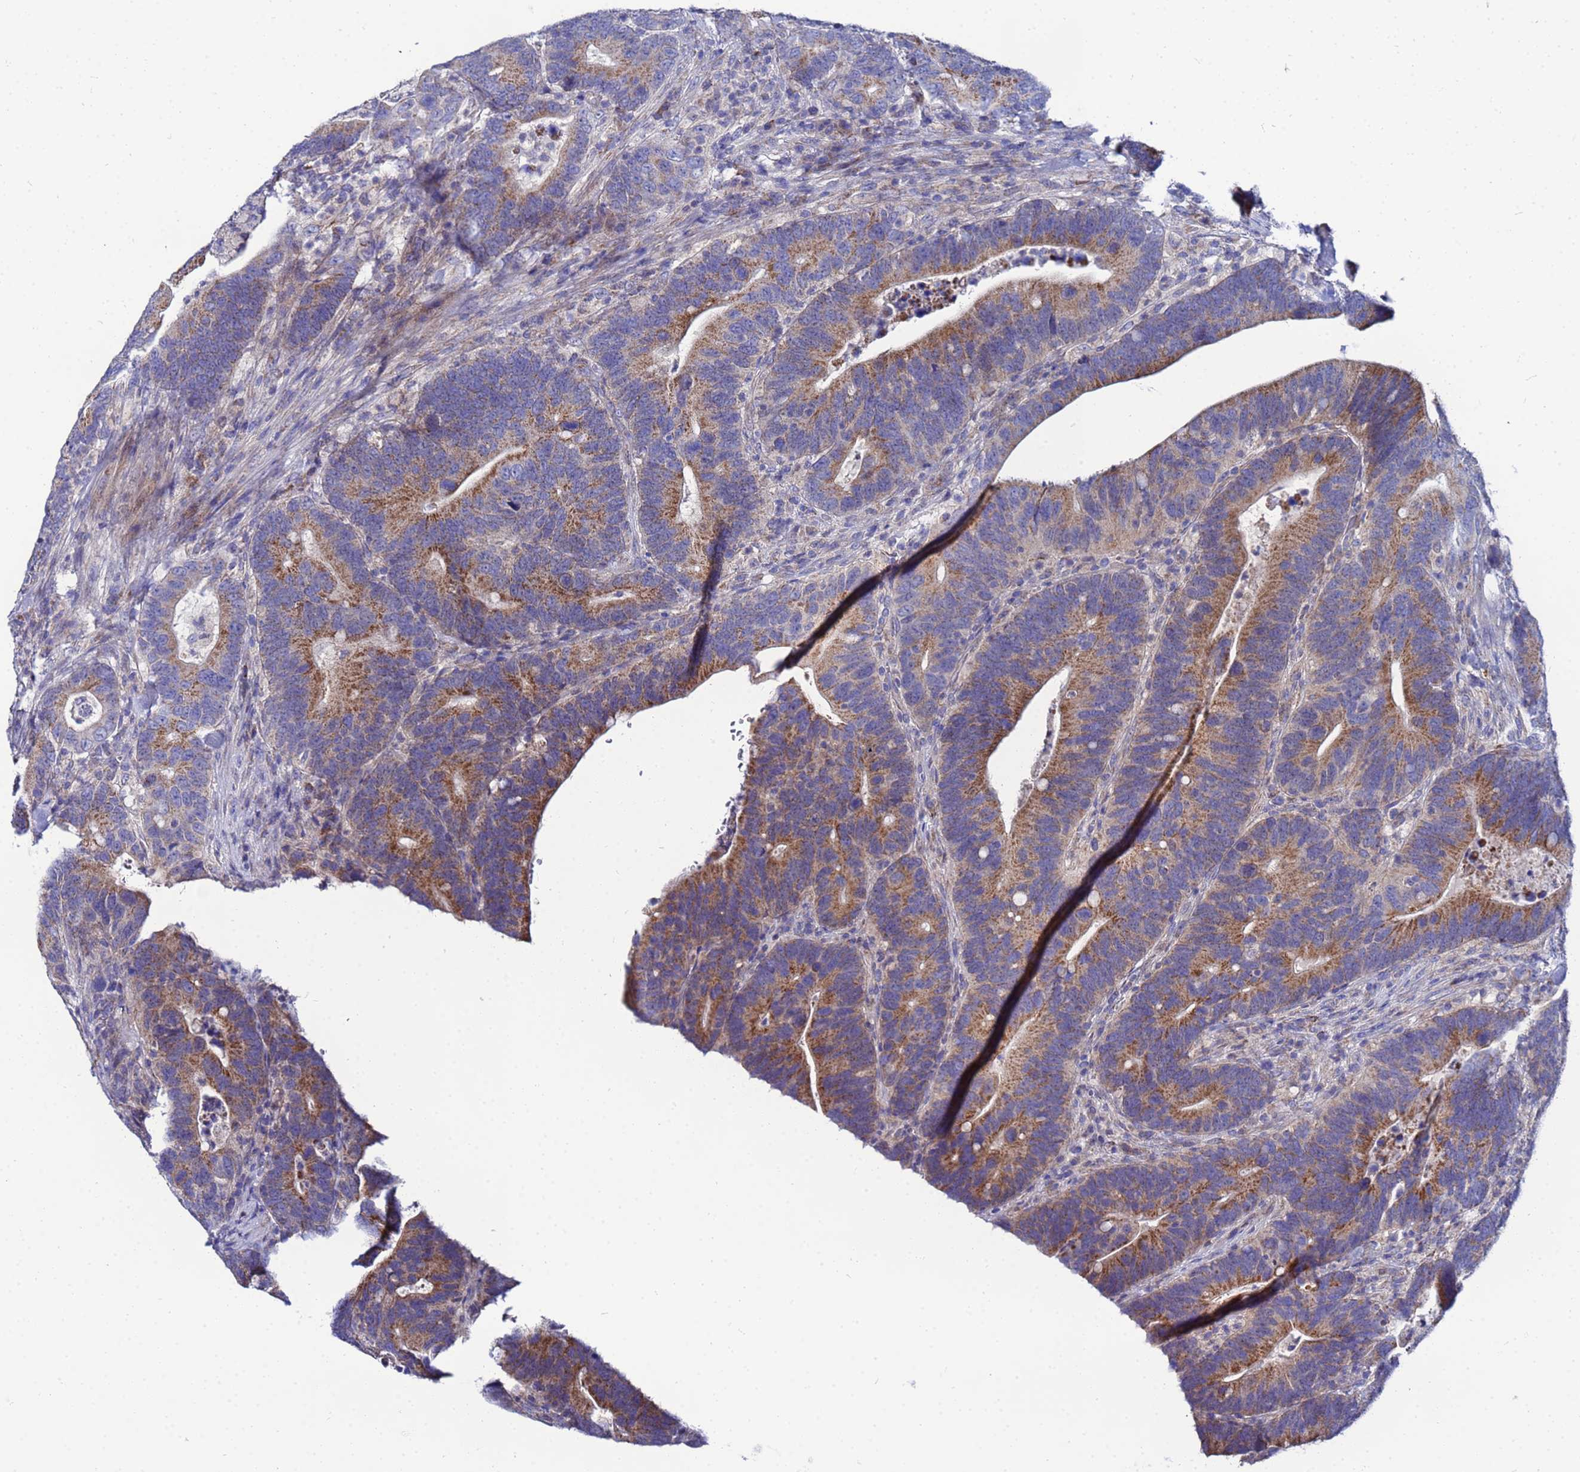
{"staining": {"intensity": "moderate", "quantity": ">75%", "location": "cytoplasmic/membranous"}, "tissue": "colorectal cancer", "cell_type": "Tumor cells", "image_type": "cancer", "snomed": [{"axis": "morphology", "description": "Adenocarcinoma, NOS"}, {"axis": "topography", "description": "Colon"}], "caption": "The immunohistochemical stain labels moderate cytoplasmic/membranous expression in tumor cells of adenocarcinoma (colorectal) tissue.", "gene": "FAHD2A", "patient": {"sex": "female", "age": 66}}